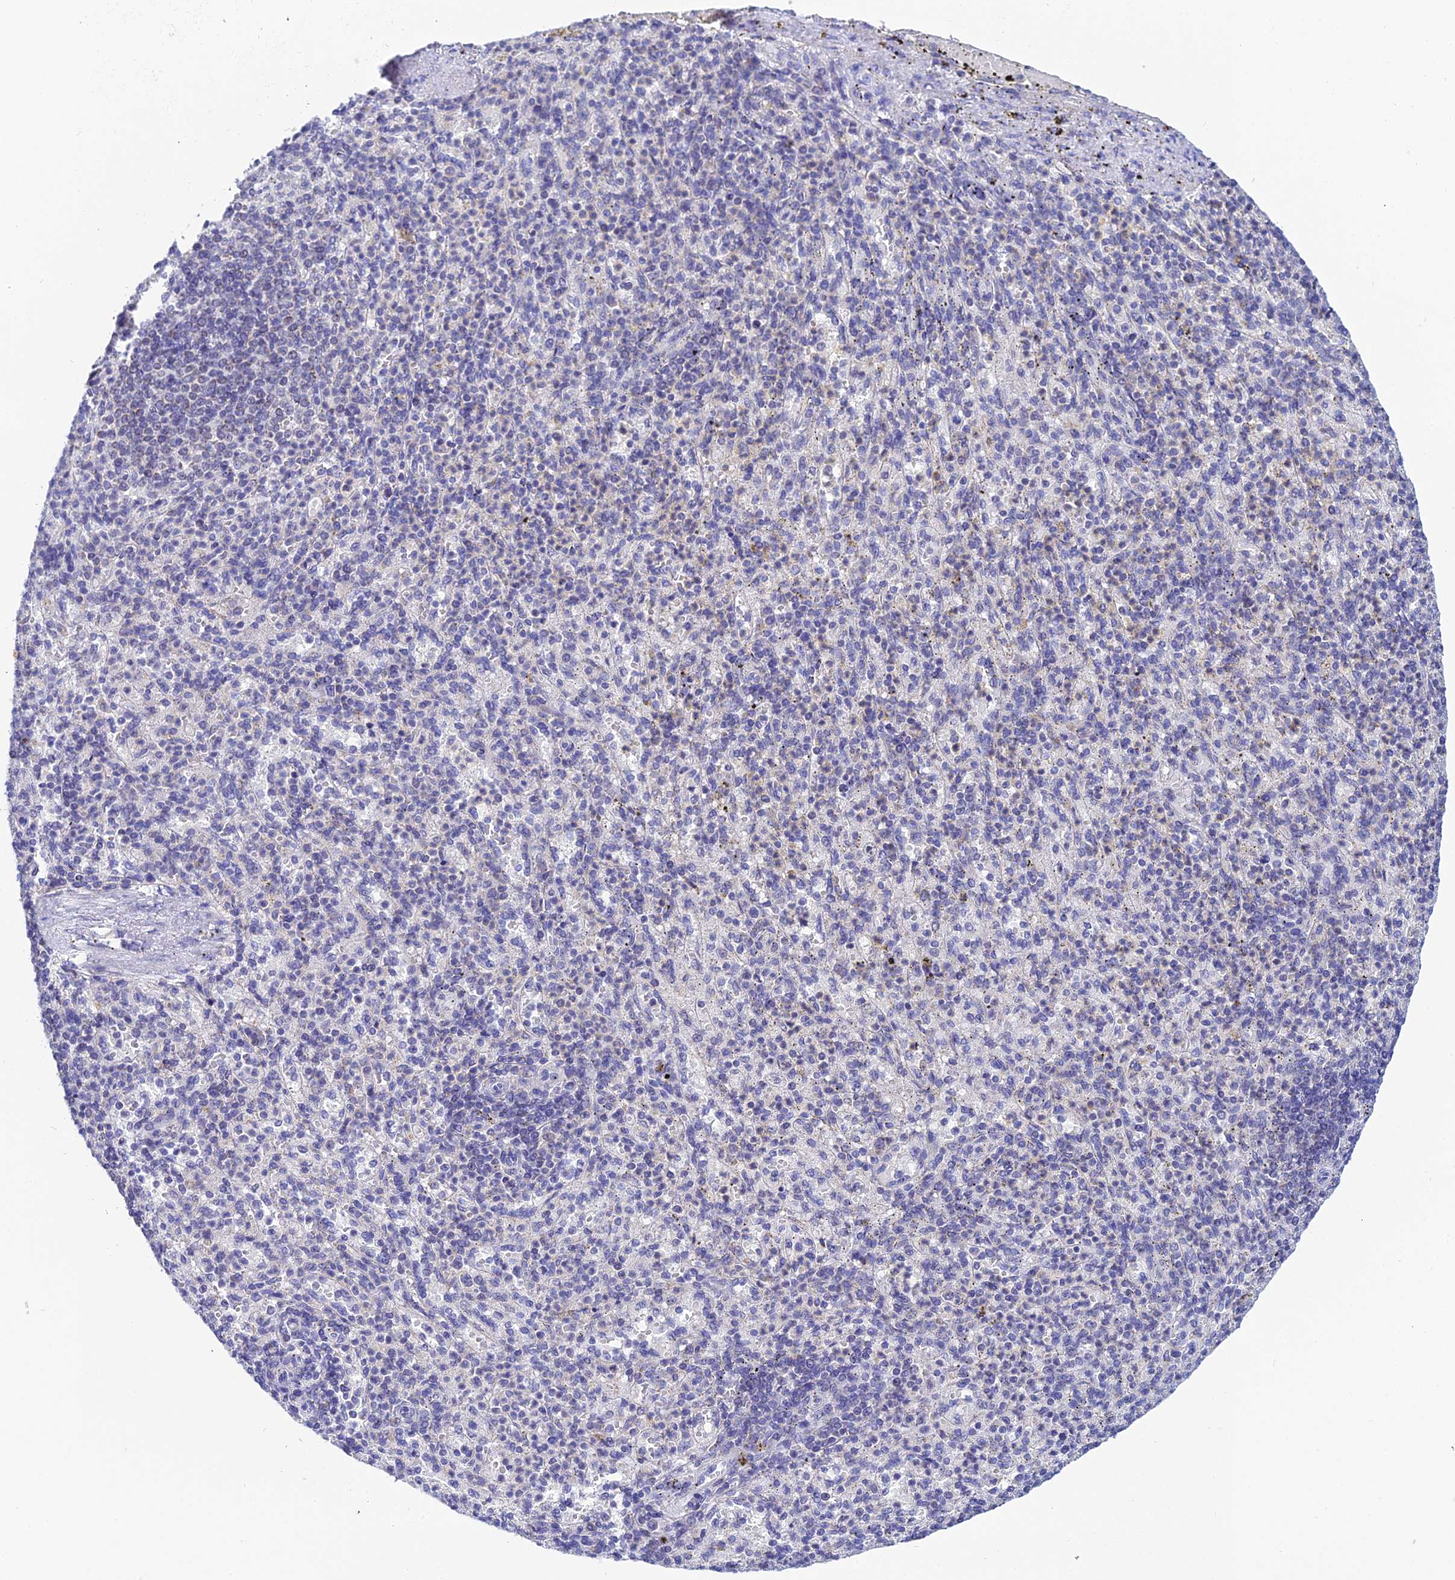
{"staining": {"intensity": "weak", "quantity": "<25%", "location": "nuclear"}, "tissue": "spleen", "cell_type": "Cells in red pulp", "image_type": "normal", "snomed": [{"axis": "morphology", "description": "Normal tissue, NOS"}, {"axis": "topography", "description": "Spleen"}], "caption": "IHC histopathology image of benign spleen stained for a protein (brown), which reveals no positivity in cells in red pulp. The staining was performed using DAB to visualize the protein expression in brown, while the nuclei were stained in blue with hematoxylin (Magnification: 20x).", "gene": "PLPP4", "patient": {"sex": "female", "age": 74}}